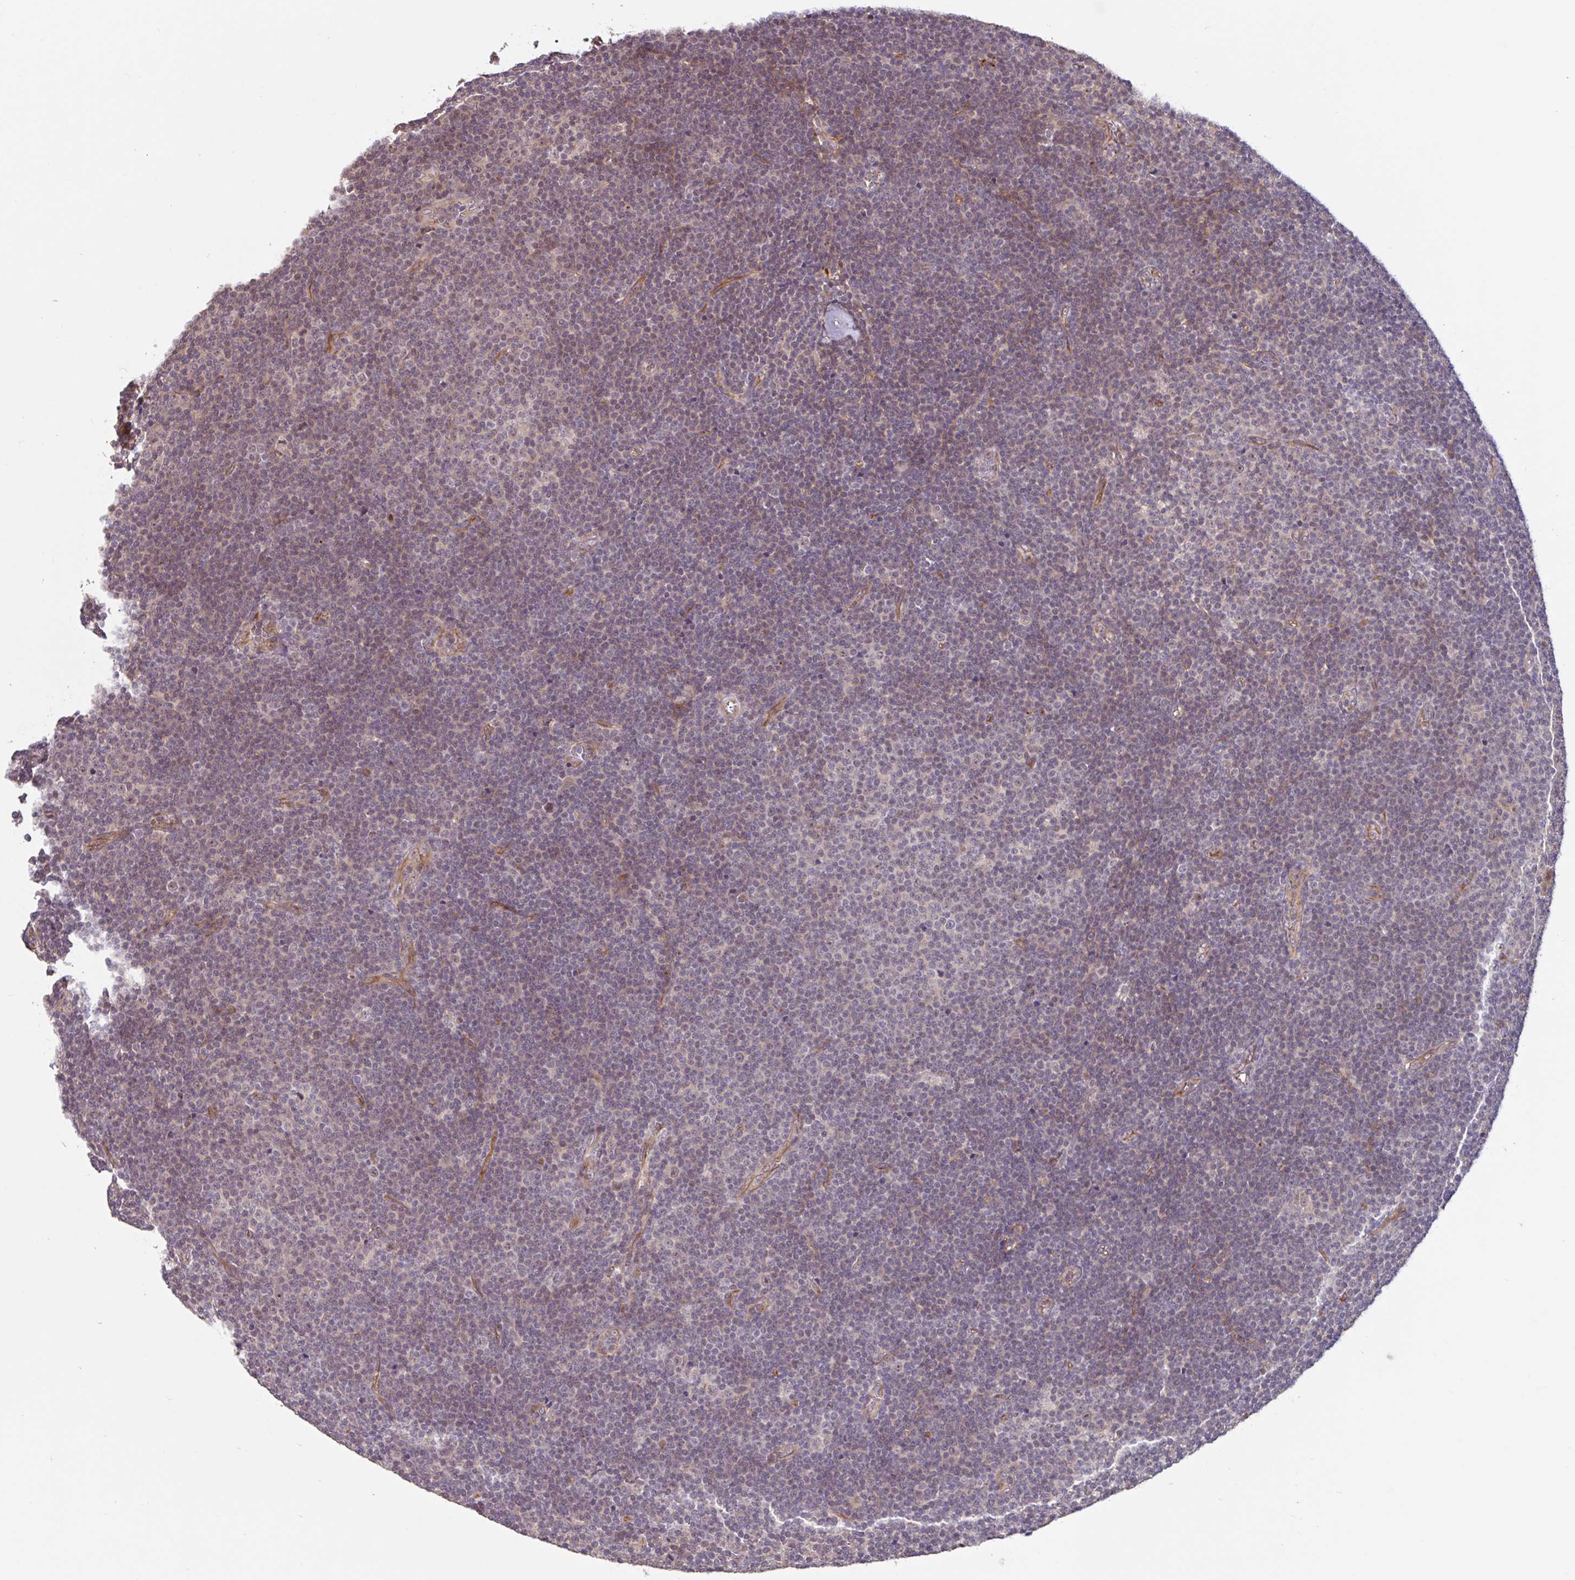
{"staining": {"intensity": "weak", "quantity": "<25%", "location": "nuclear"}, "tissue": "lymphoma", "cell_type": "Tumor cells", "image_type": "cancer", "snomed": [{"axis": "morphology", "description": "Malignant lymphoma, non-Hodgkin's type, Low grade"}, {"axis": "topography", "description": "Lymph node"}], "caption": "A high-resolution micrograph shows immunohistochemistry staining of lymphoma, which demonstrates no significant expression in tumor cells.", "gene": "STYXL1", "patient": {"sex": "male", "age": 48}}